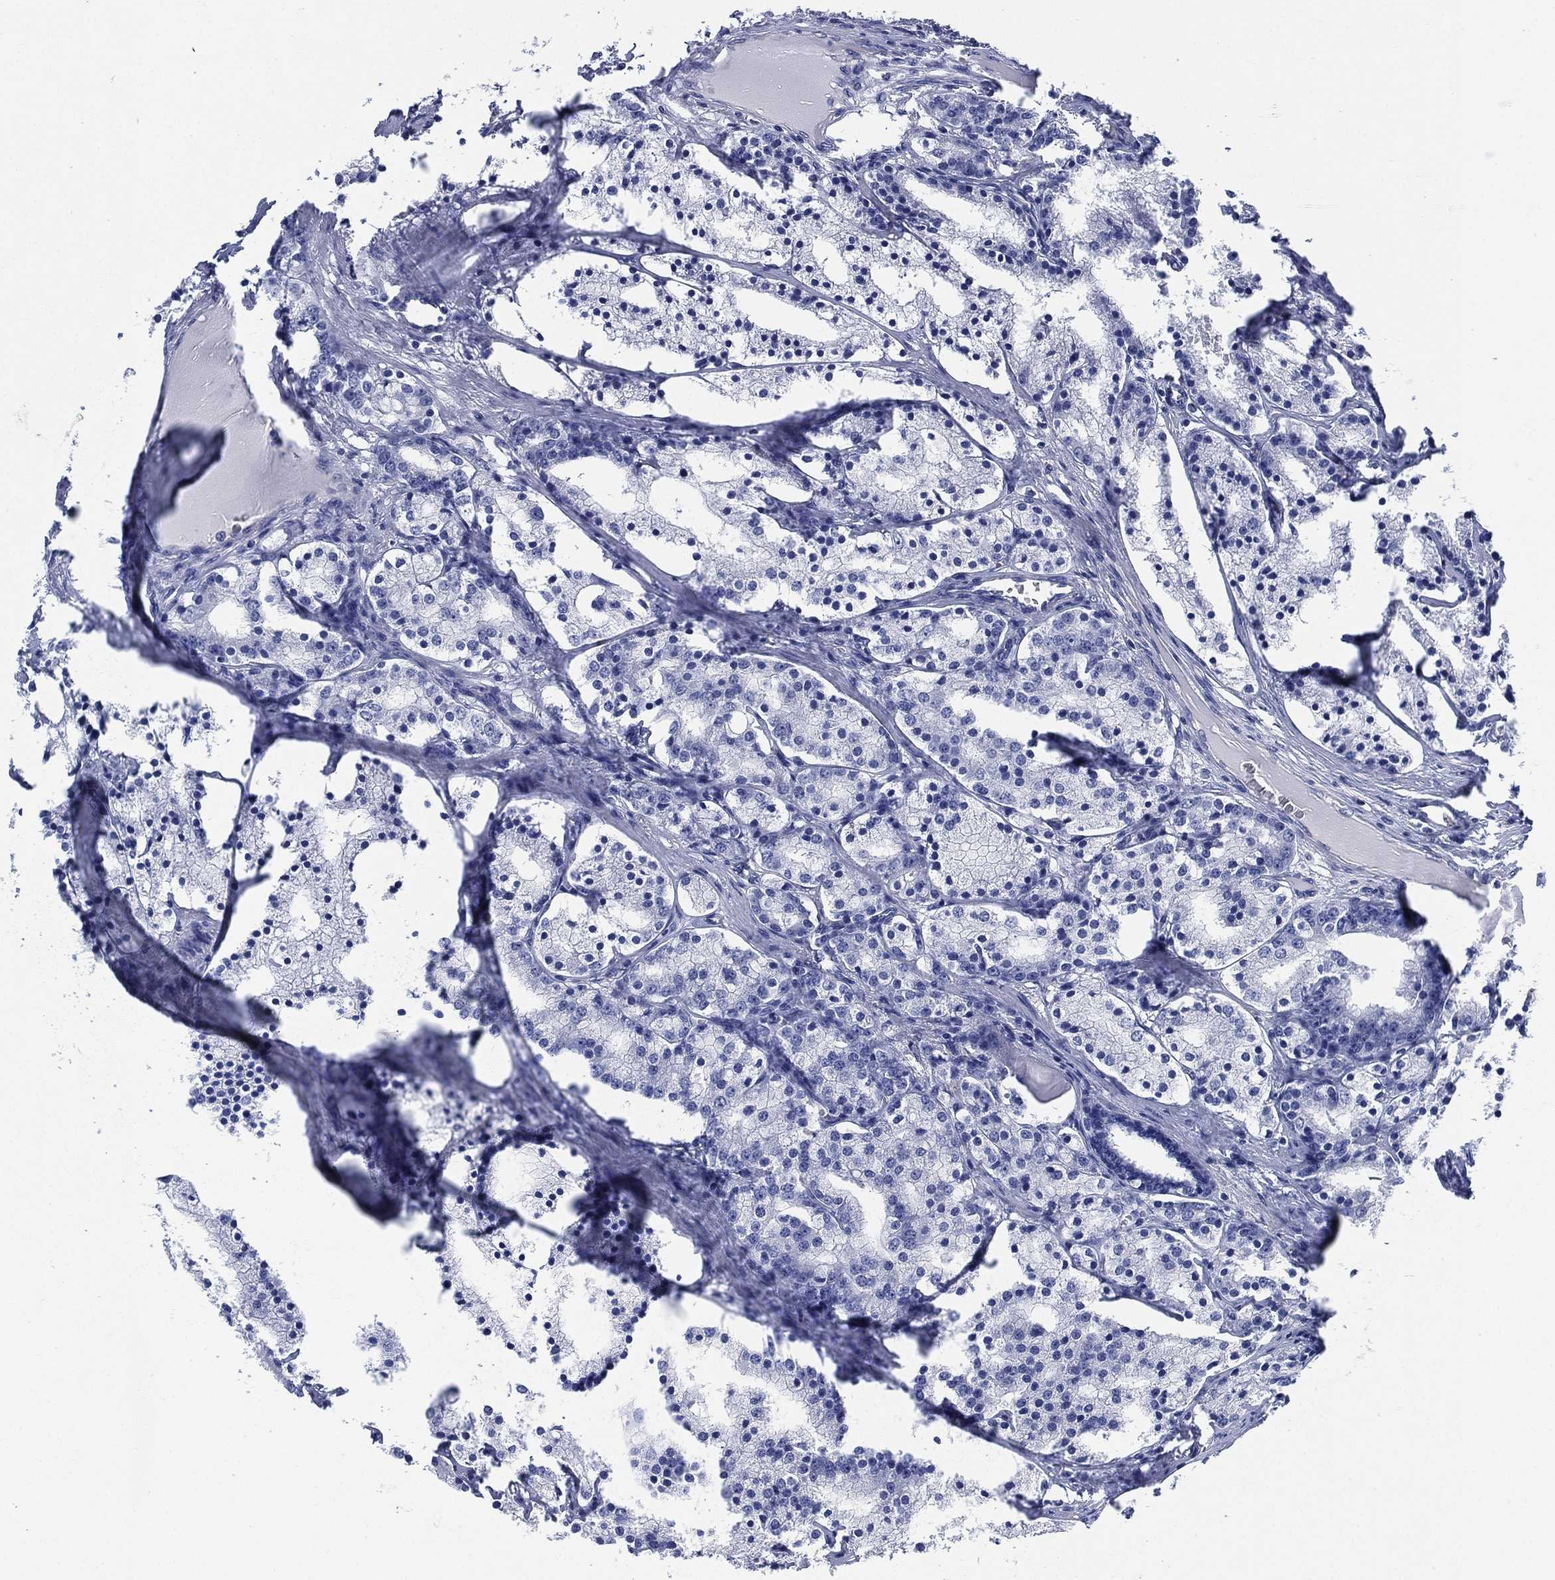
{"staining": {"intensity": "negative", "quantity": "none", "location": "none"}, "tissue": "prostate cancer", "cell_type": "Tumor cells", "image_type": "cancer", "snomed": [{"axis": "morphology", "description": "Adenocarcinoma, NOS"}, {"axis": "topography", "description": "Prostate"}], "caption": "Immunohistochemistry of adenocarcinoma (prostate) displays no positivity in tumor cells. Brightfield microscopy of IHC stained with DAB (3,3'-diaminobenzidine) (brown) and hematoxylin (blue), captured at high magnification.", "gene": "CCDC70", "patient": {"sex": "male", "age": 69}}